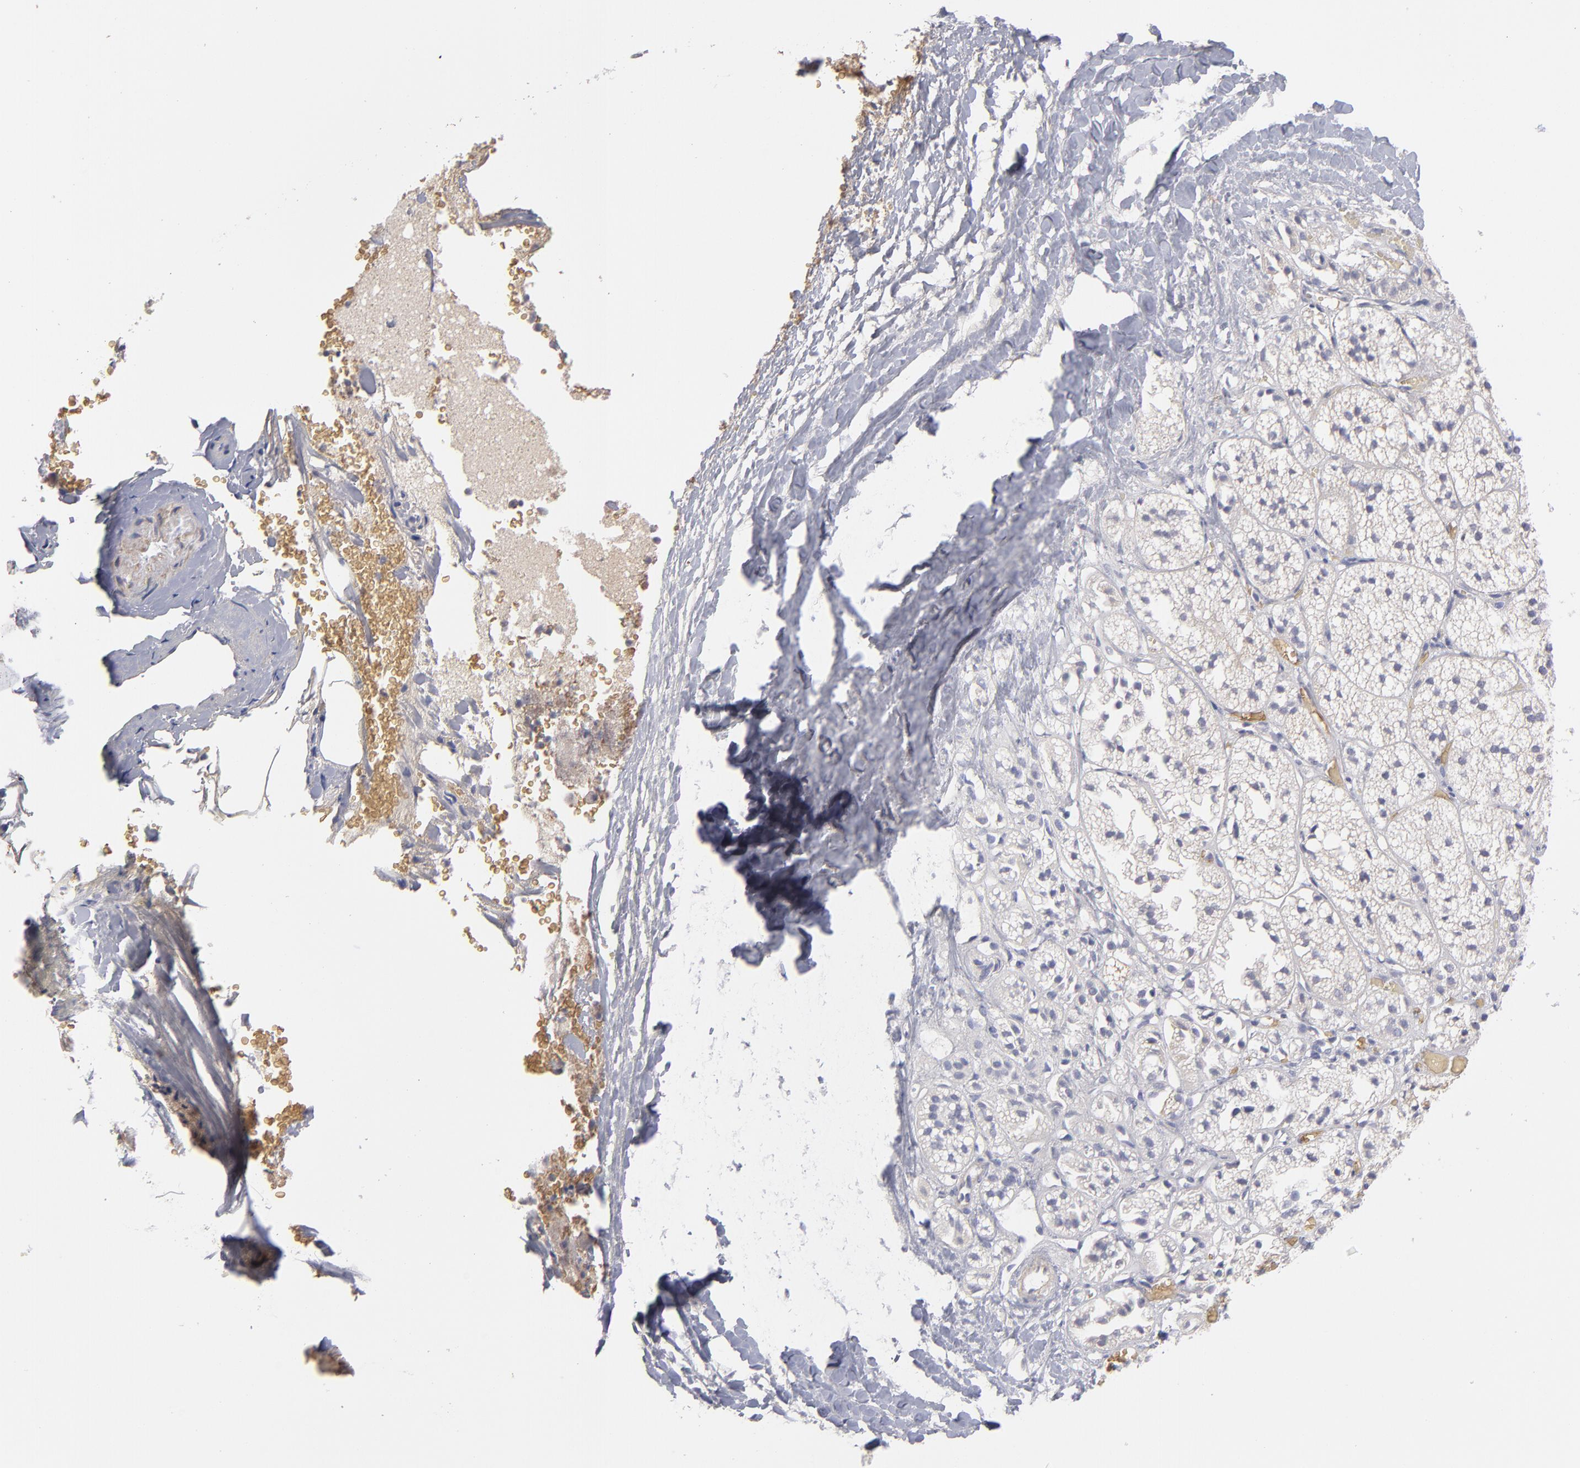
{"staining": {"intensity": "negative", "quantity": "none", "location": "none"}, "tissue": "adrenal gland", "cell_type": "Glandular cells", "image_type": "normal", "snomed": [{"axis": "morphology", "description": "Normal tissue, NOS"}, {"axis": "topography", "description": "Adrenal gland"}], "caption": "Immunohistochemistry (IHC) of benign human adrenal gland displays no staining in glandular cells.", "gene": "F13B", "patient": {"sex": "female", "age": 71}}